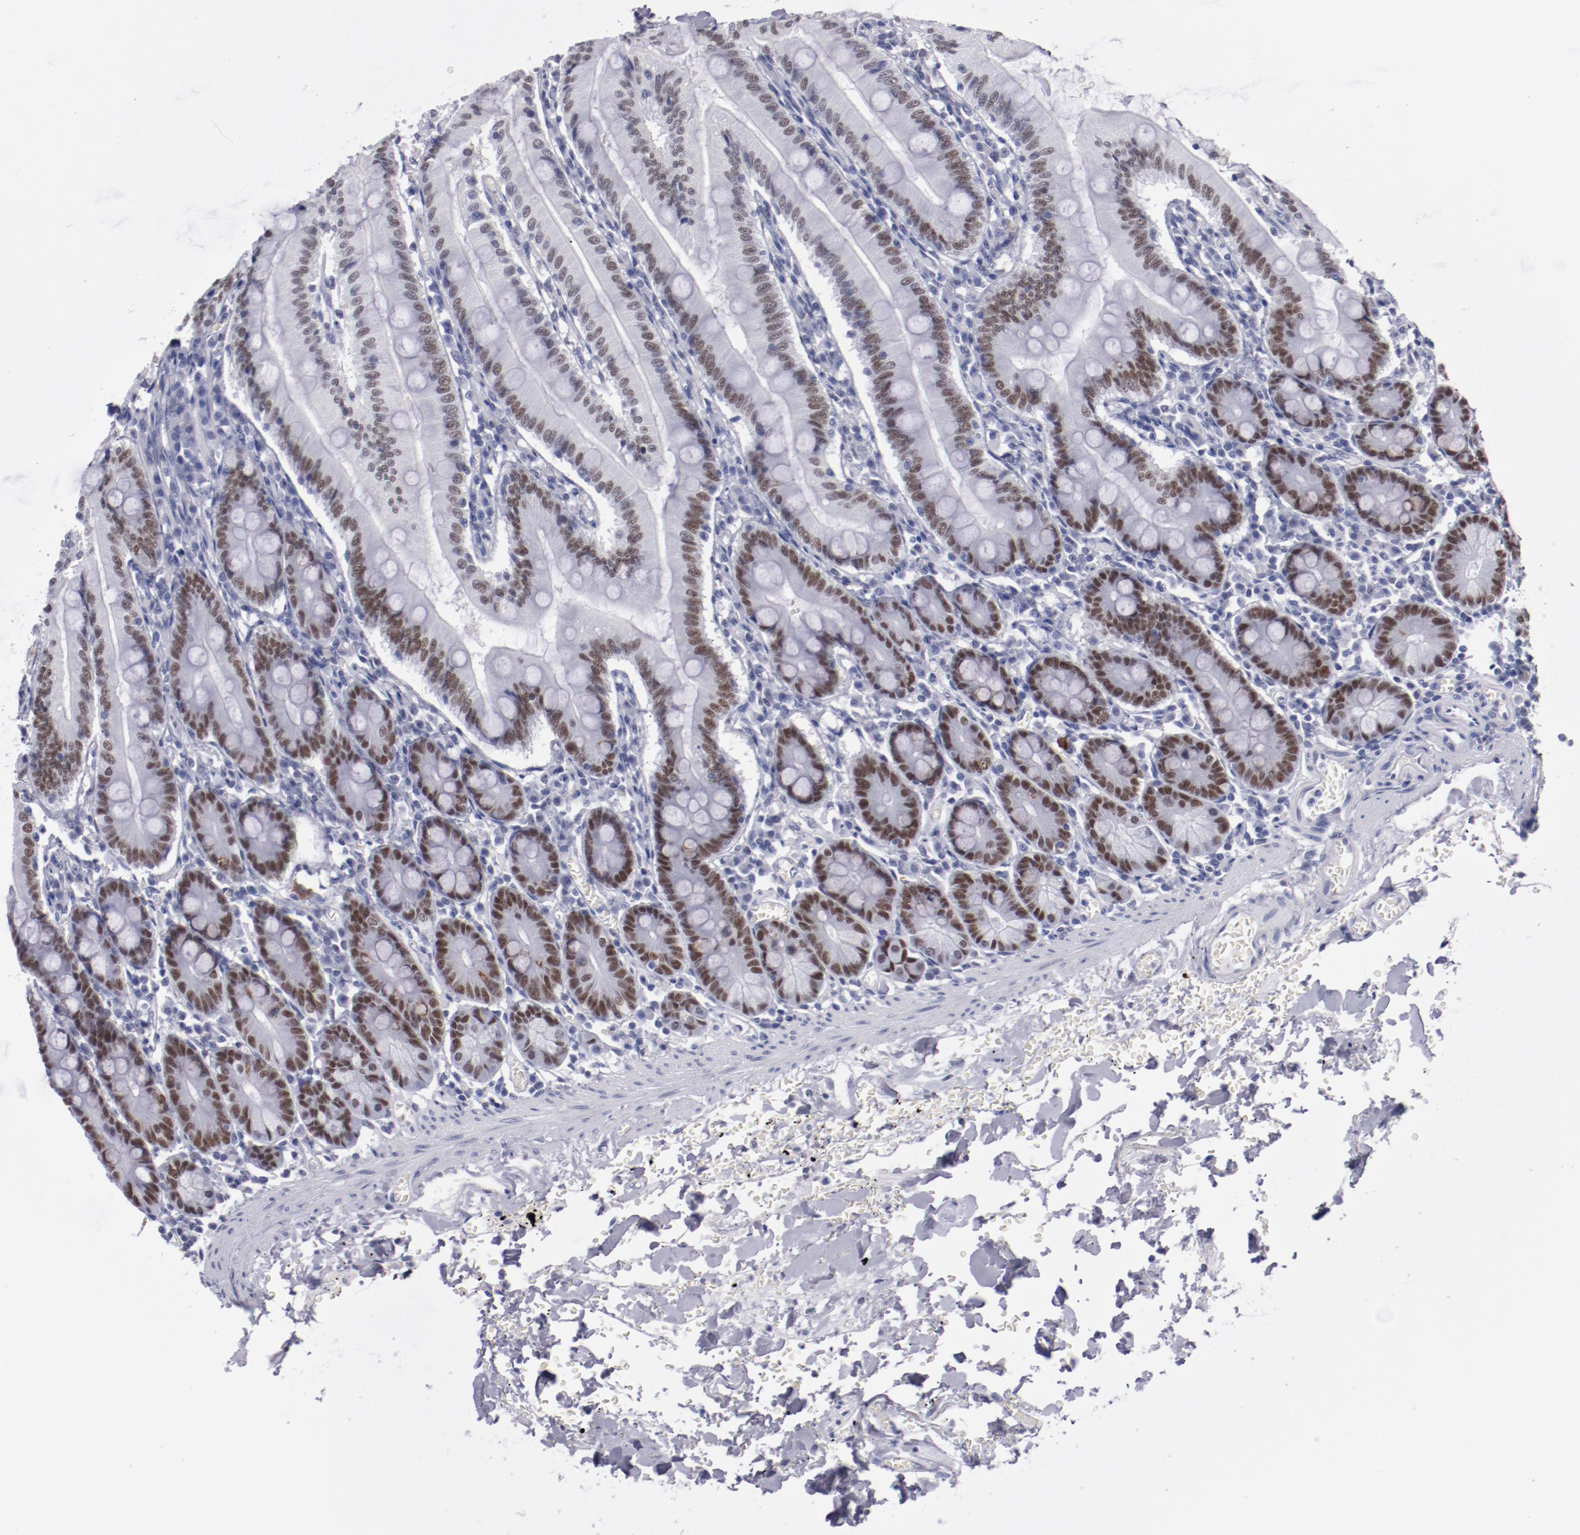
{"staining": {"intensity": "moderate", "quantity": ">75%", "location": "nuclear"}, "tissue": "small intestine", "cell_type": "Glandular cells", "image_type": "normal", "snomed": [{"axis": "morphology", "description": "Normal tissue, NOS"}, {"axis": "topography", "description": "Small intestine"}], "caption": "Small intestine stained with a brown dye shows moderate nuclear positive expression in about >75% of glandular cells.", "gene": "HNF1B", "patient": {"sex": "male", "age": 71}}